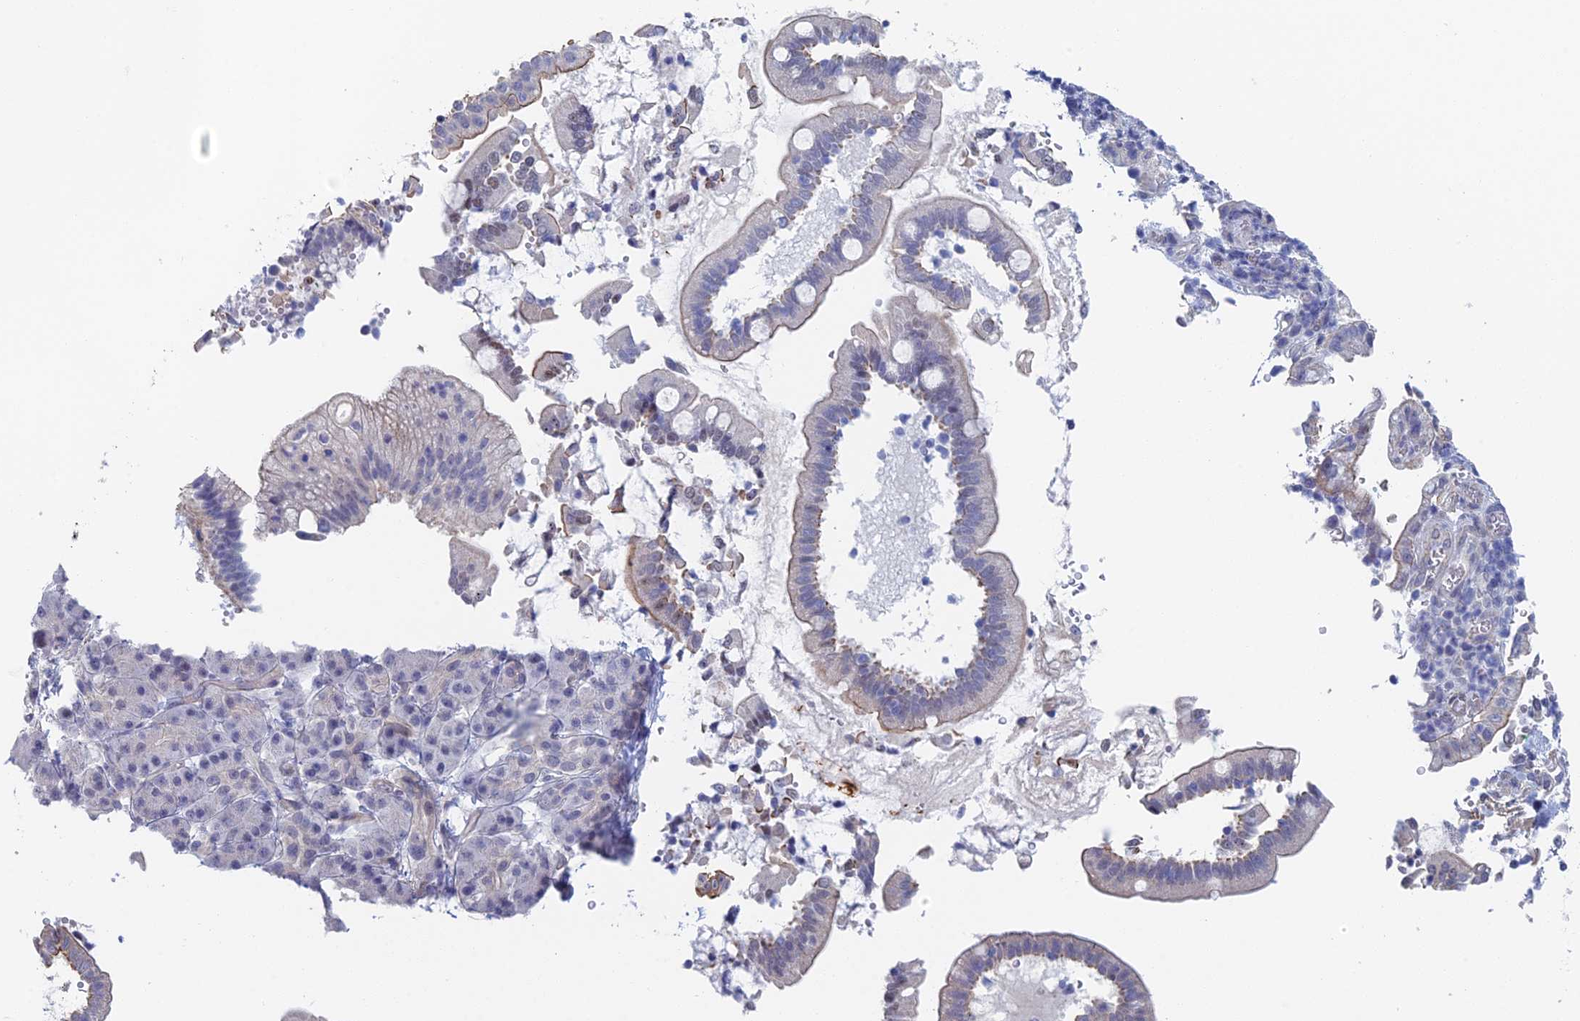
{"staining": {"intensity": "negative", "quantity": "none", "location": "none"}, "tissue": "pancreatic cancer", "cell_type": "Tumor cells", "image_type": "cancer", "snomed": [{"axis": "morphology", "description": "Normal tissue, NOS"}, {"axis": "morphology", "description": "Adenocarcinoma, NOS"}, {"axis": "topography", "description": "Pancreas"}], "caption": "Image shows no protein expression in tumor cells of pancreatic adenocarcinoma tissue. Nuclei are stained in blue.", "gene": "GMNC", "patient": {"sex": "female", "age": 55}}